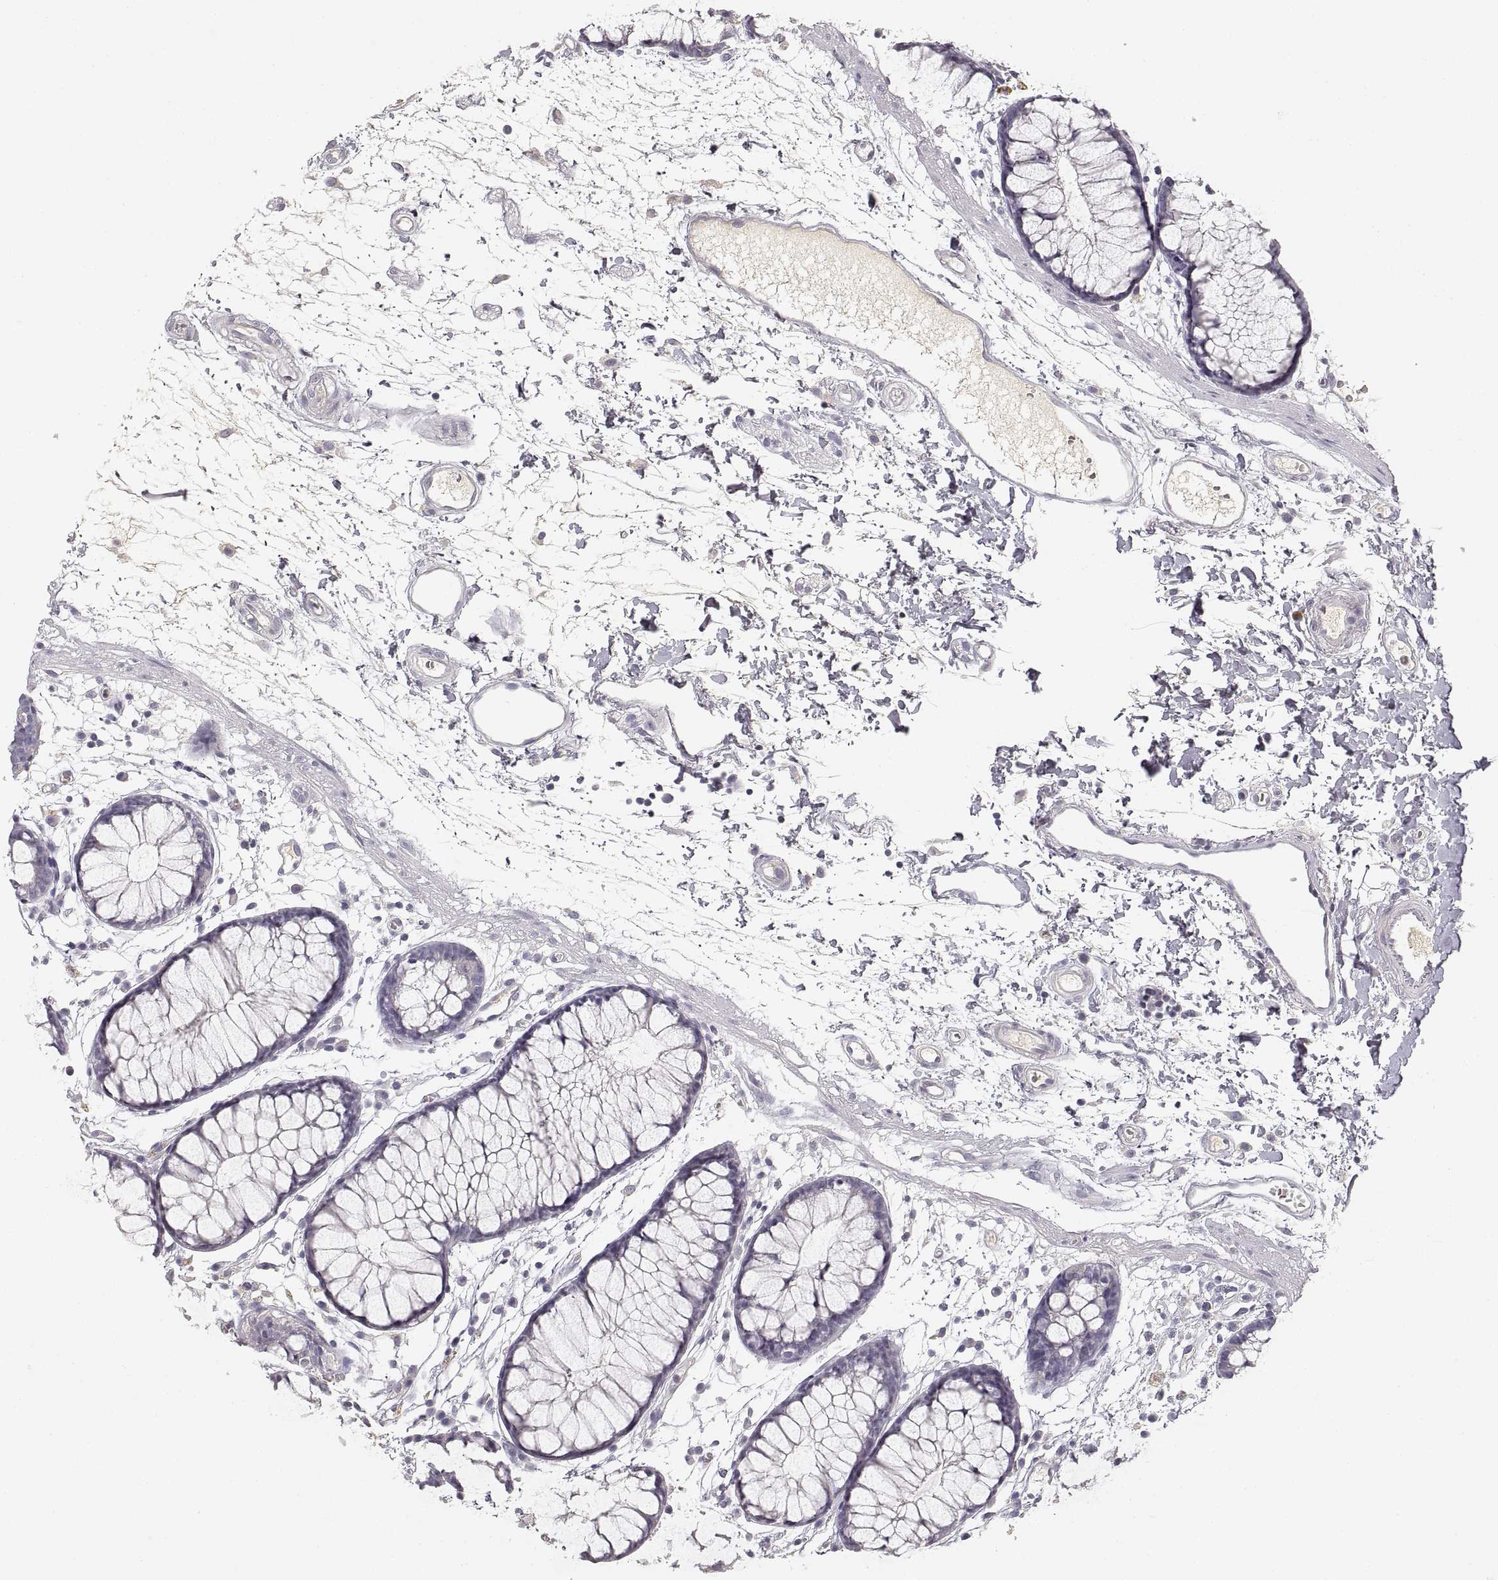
{"staining": {"intensity": "negative", "quantity": "none", "location": "none"}, "tissue": "colon", "cell_type": "Endothelial cells", "image_type": "normal", "snomed": [{"axis": "morphology", "description": "Normal tissue, NOS"}, {"axis": "morphology", "description": "Adenocarcinoma, NOS"}, {"axis": "topography", "description": "Colon"}], "caption": "Protein analysis of benign colon shows no significant positivity in endothelial cells.", "gene": "RUNDC3A", "patient": {"sex": "male", "age": 65}}